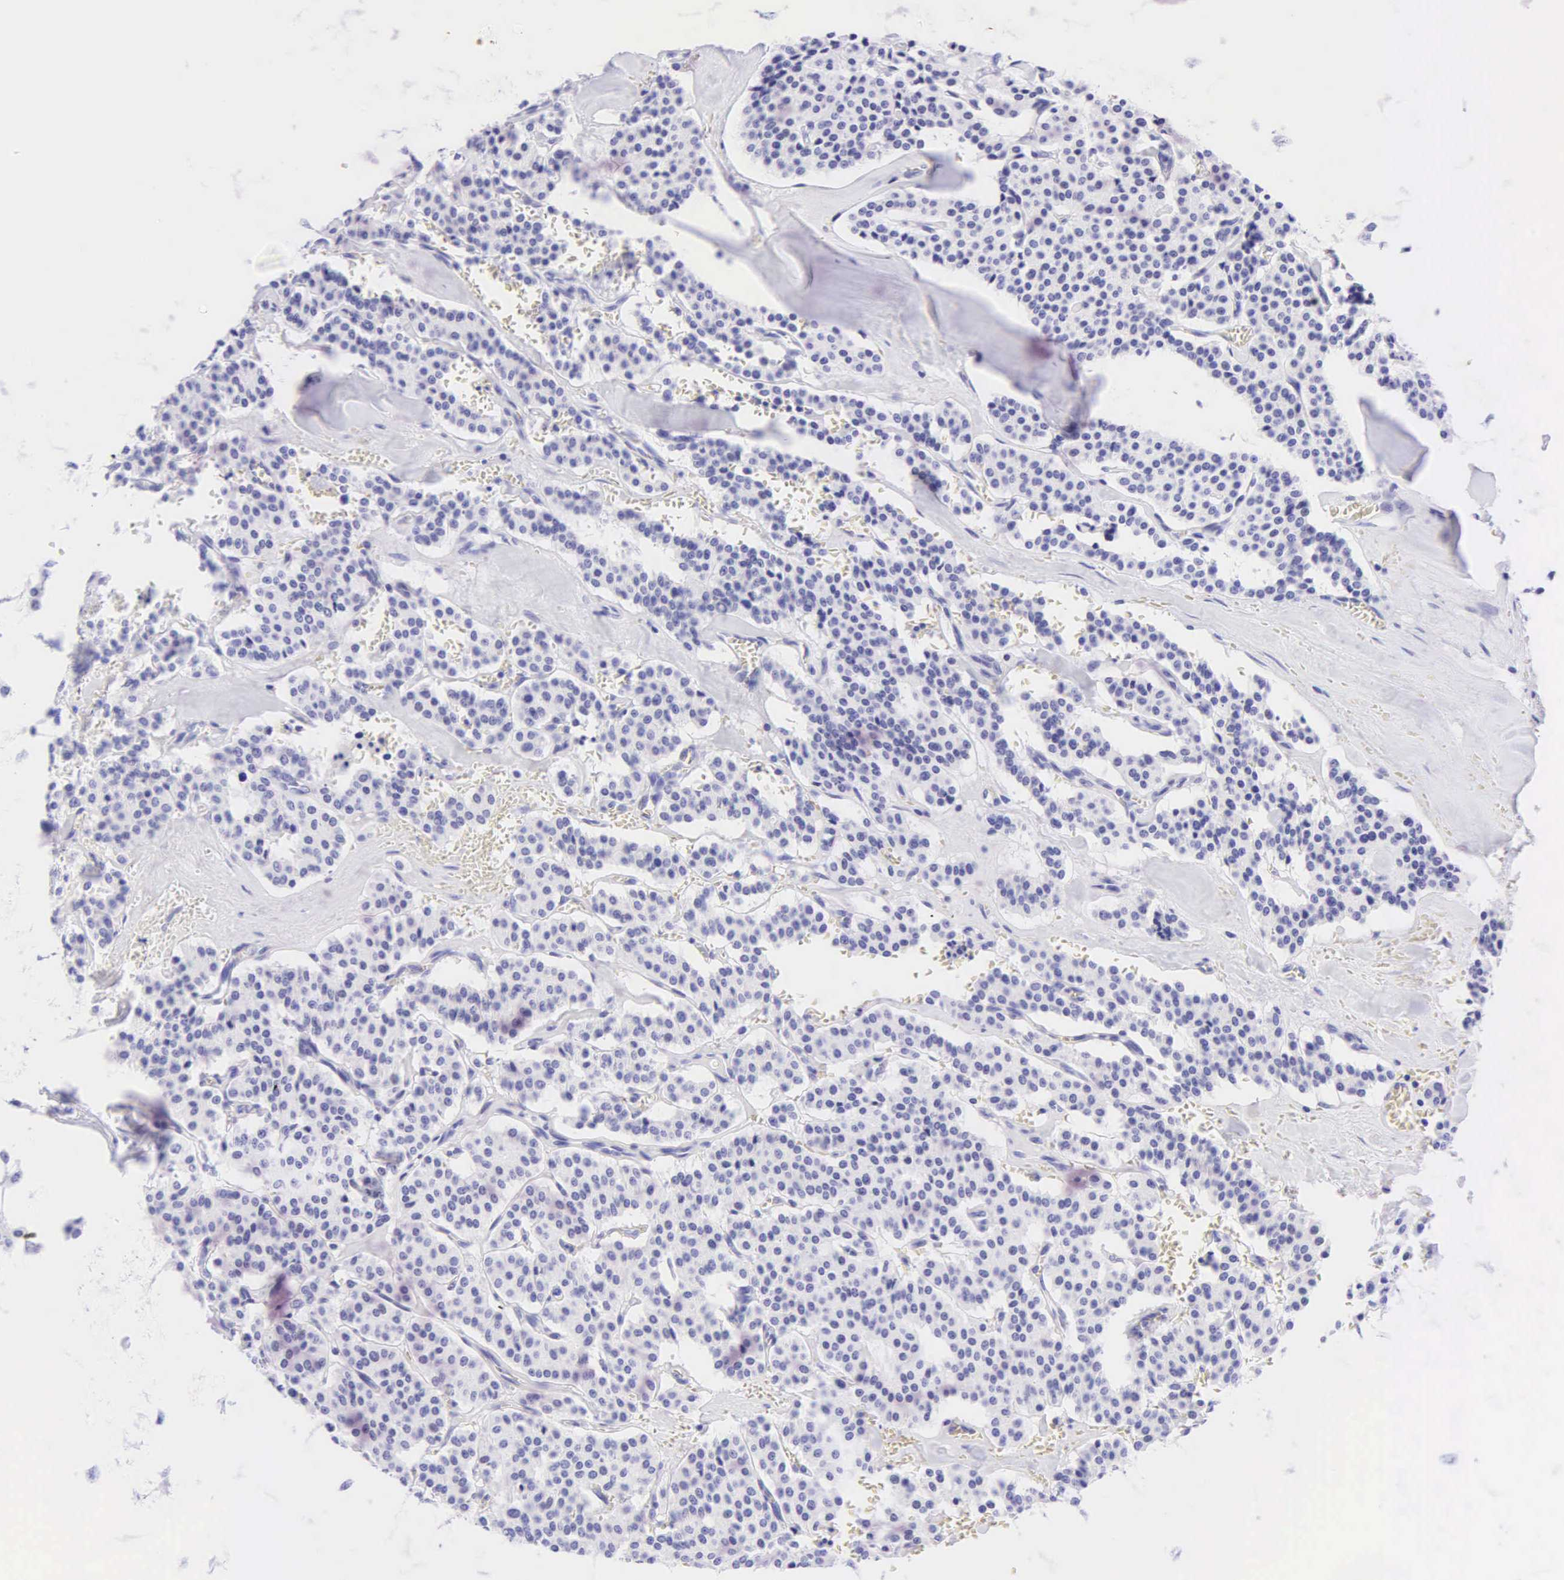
{"staining": {"intensity": "negative", "quantity": "none", "location": "none"}, "tissue": "carcinoid", "cell_type": "Tumor cells", "image_type": "cancer", "snomed": [{"axis": "morphology", "description": "Carcinoid, malignant, NOS"}, {"axis": "topography", "description": "Bronchus"}], "caption": "An immunohistochemistry histopathology image of malignant carcinoid is shown. There is no staining in tumor cells of malignant carcinoid.", "gene": "KRT20", "patient": {"sex": "male", "age": 55}}